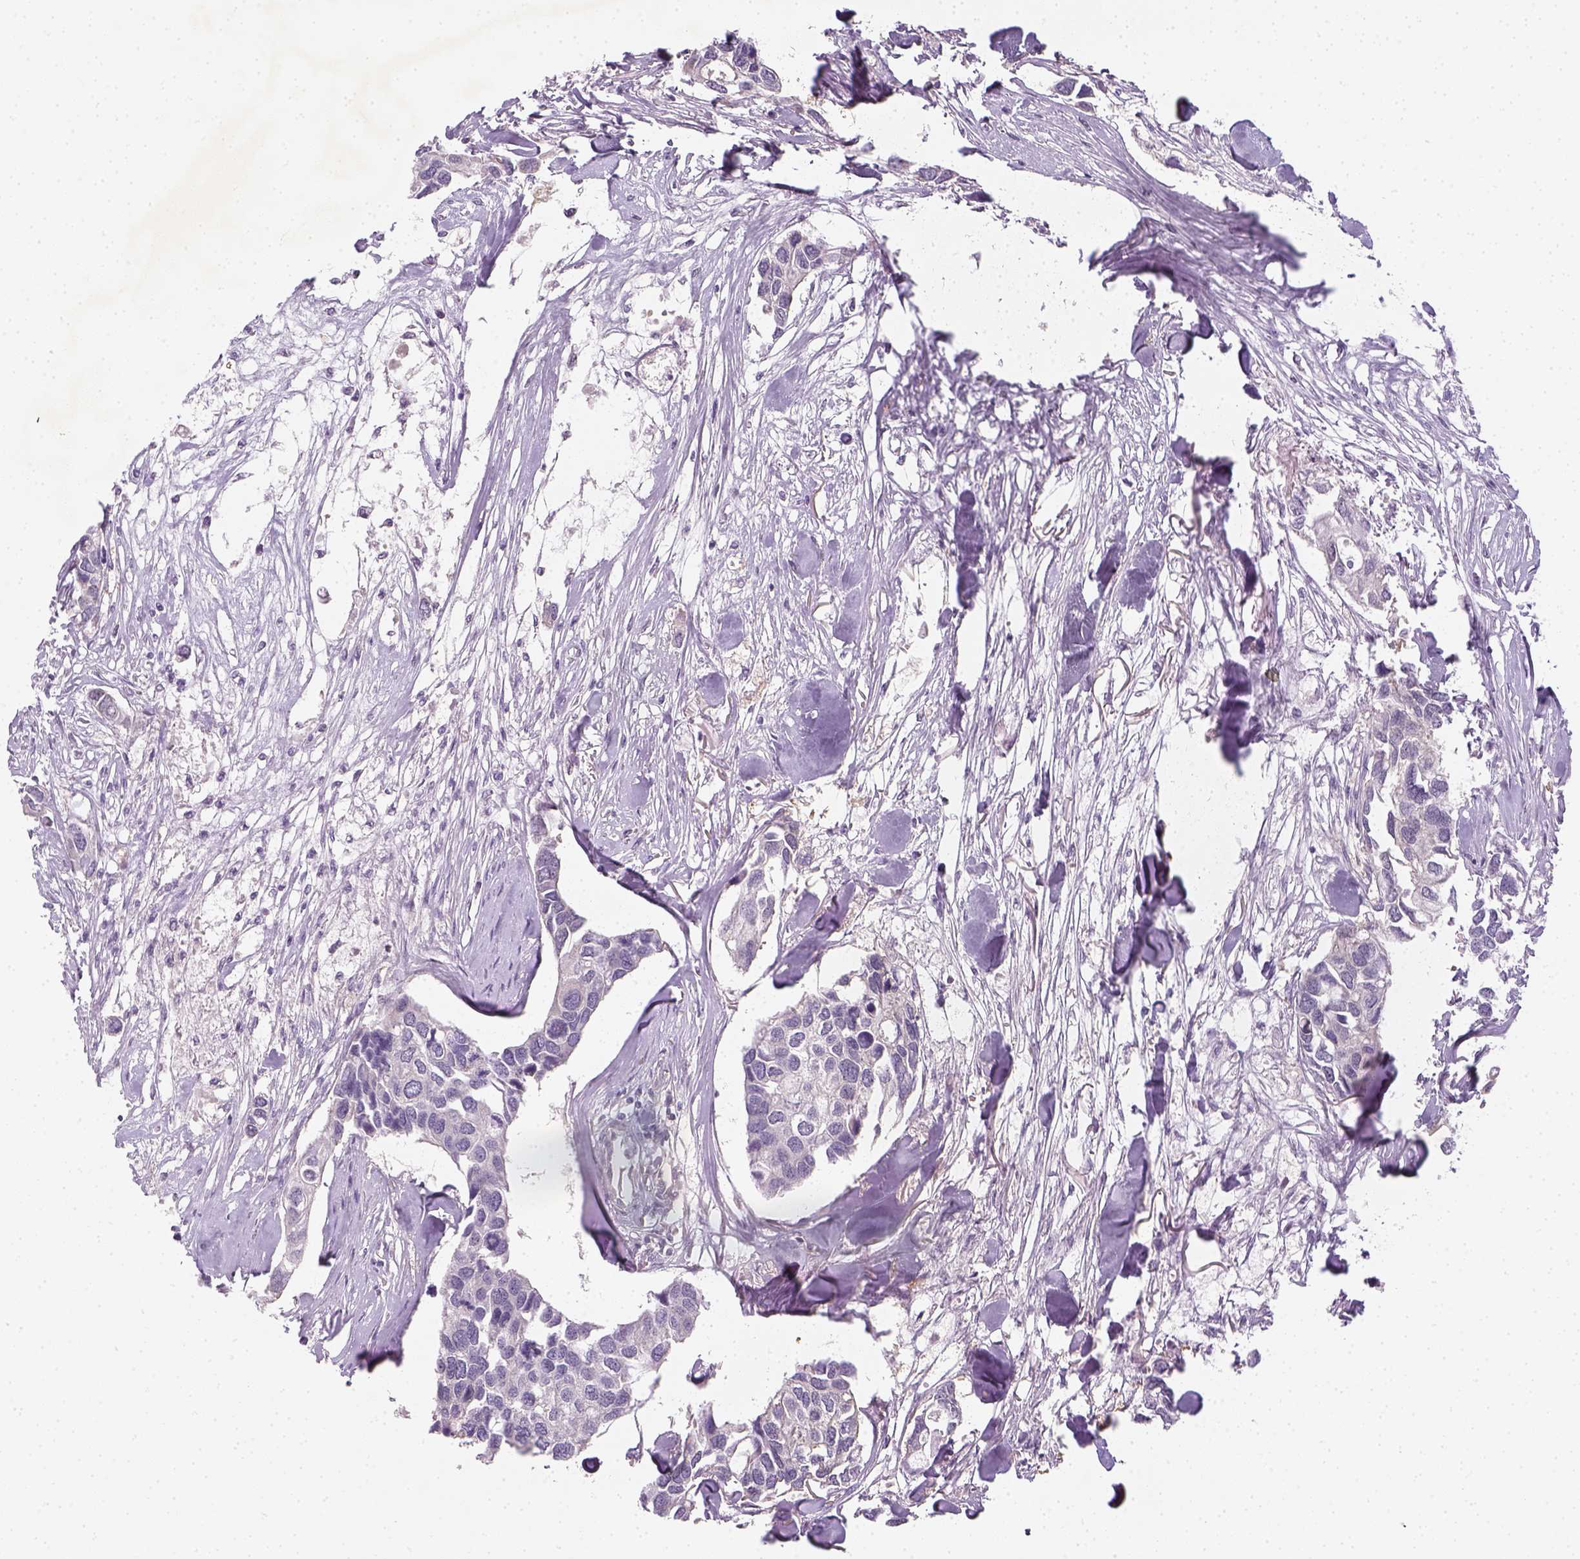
{"staining": {"intensity": "negative", "quantity": "none", "location": "none"}, "tissue": "breast cancer", "cell_type": "Tumor cells", "image_type": "cancer", "snomed": [{"axis": "morphology", "description": "Duct carcinoma"}, {"axis": "topography", "description": "Breast"}], "caption": "IHC image of human breast intraductal carcinoma stained for a protein (brown), which exhibits no expression in tumor cells.", "gene": "MAGEB3", "patient": {"sex": "female", "age": 83}}